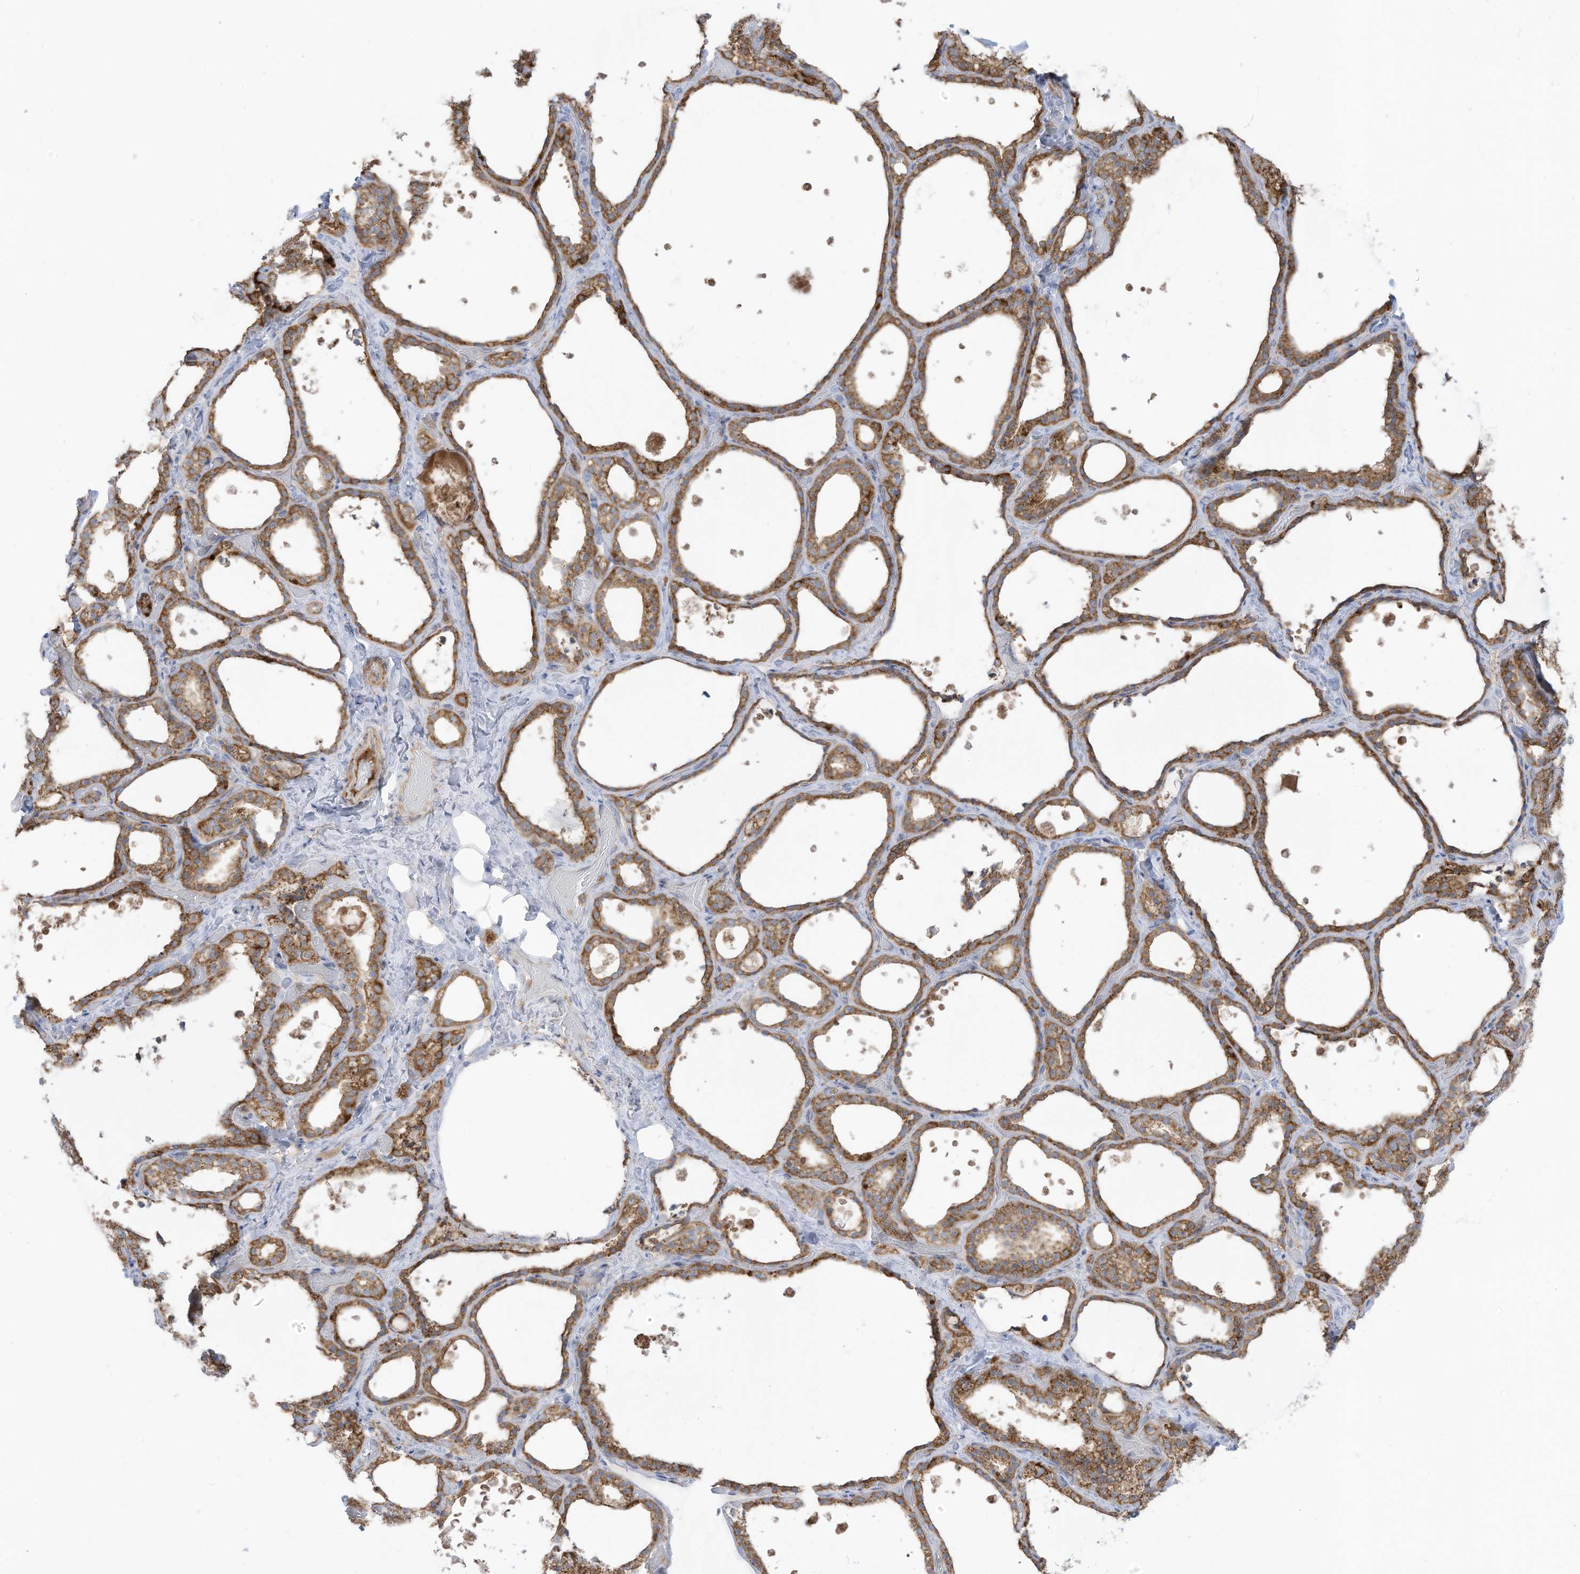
{"staining": {"intensity": "moderate", "quantity": ">75%", "location": "cytoplasmic/membranous"}, "tissue": "thyroid gland", "cell_type": "Glandular cells", "image_type": "normal", "snomed": [{"axis": "morphology", "description": "Normal tissue, NOS"}, {"axis": "topography", "description": "Thyroid gland"}], "caption": "The immunohistochemical stain shows moderate cytoplasmic/membranous staining in glandular cells of unremarkable thyroid gland.", "gene": "CGAS", "patient": {"sex": "female", "age": 44}}